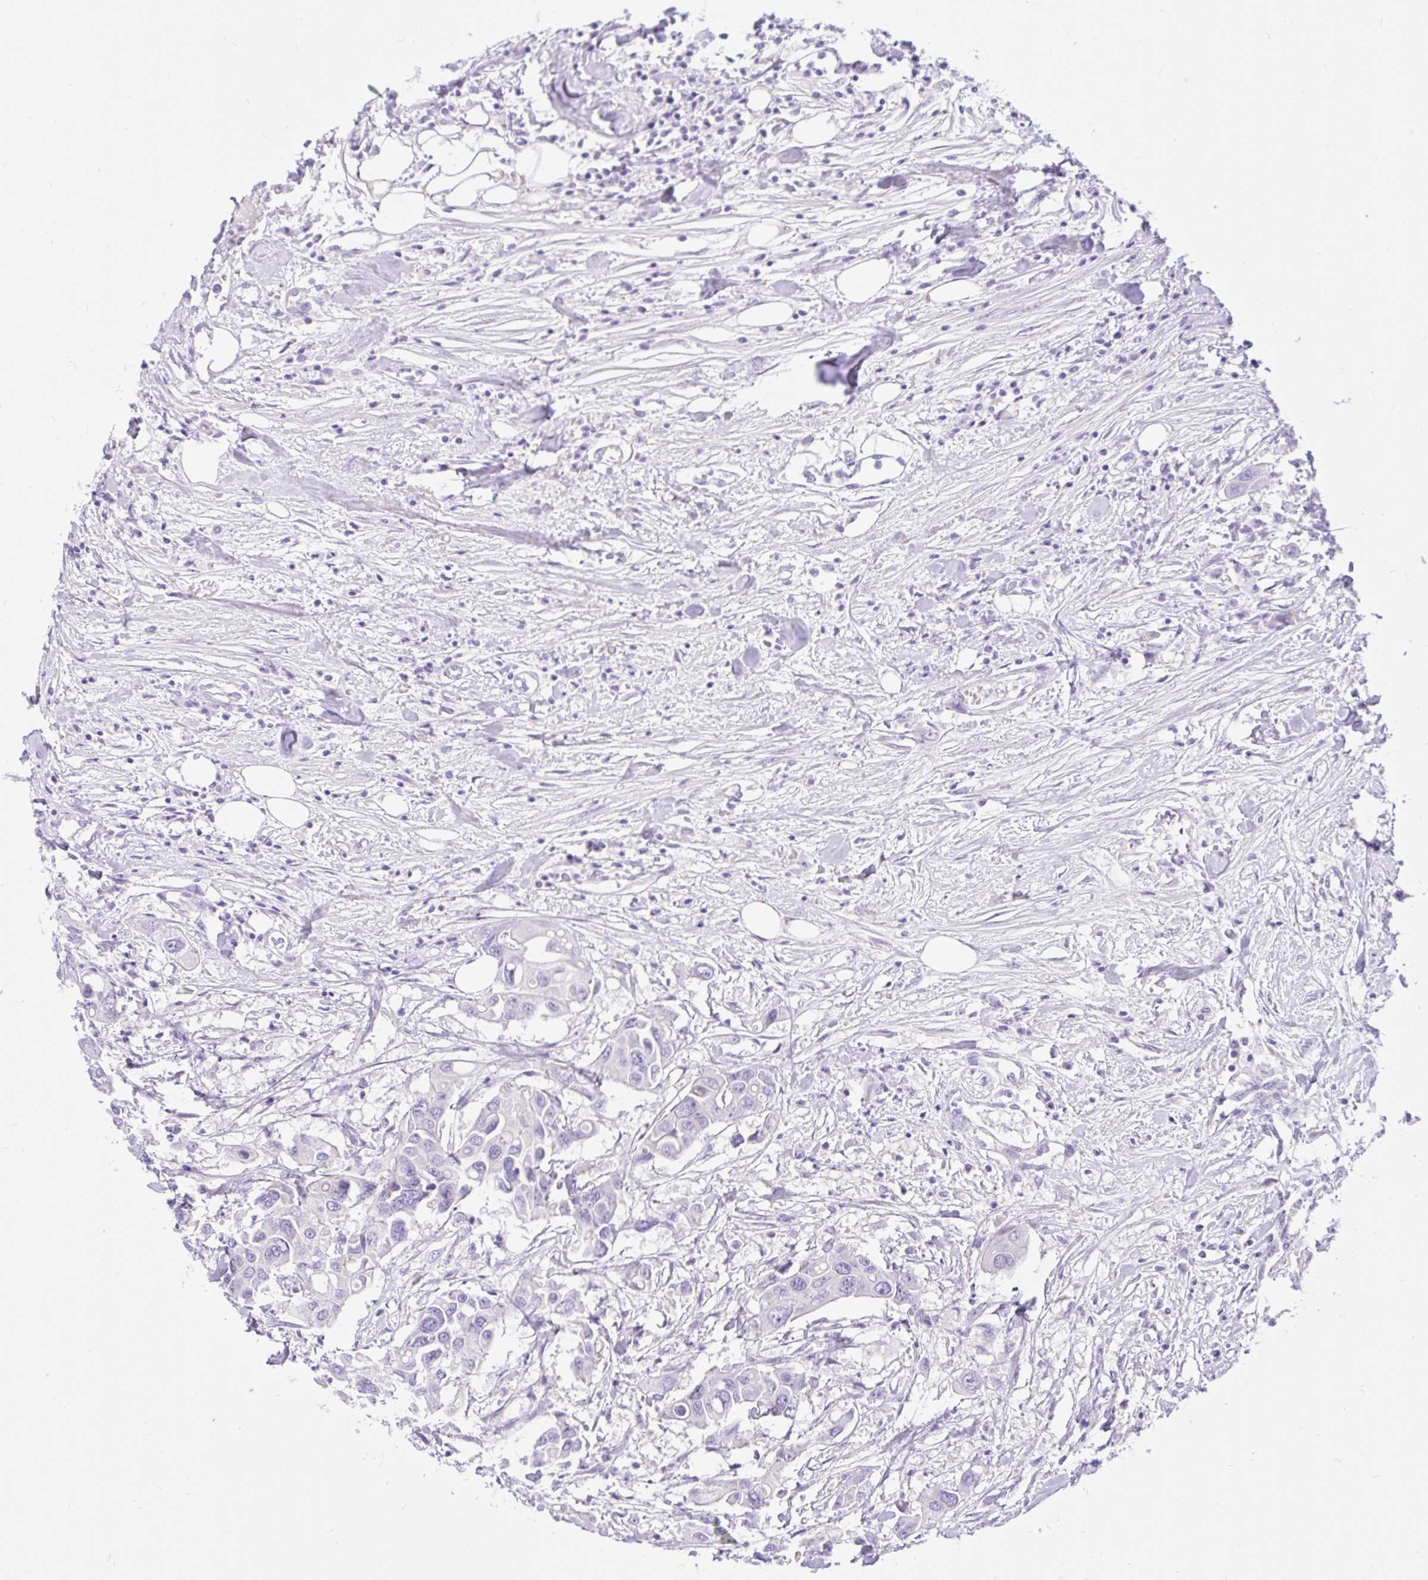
{"staining": {"intensity": "negative", "quantity": "none", "location": "none"}, "tissue": "colorectal cancer", "cell_type": "Tumor cells", "image_type": "cancer", "snomed": [{"axis": "morphology", "description": "Adenocarcinoma, NOS"}, {"axis": "topography", "description": "Colon"}], "caption": "Protein analysis of adenocarcinoma (colorectal) reveals no significant expression in tumor cells.", "gene": "ZNF101", "patient": {"sex": "male", "age": 77}}